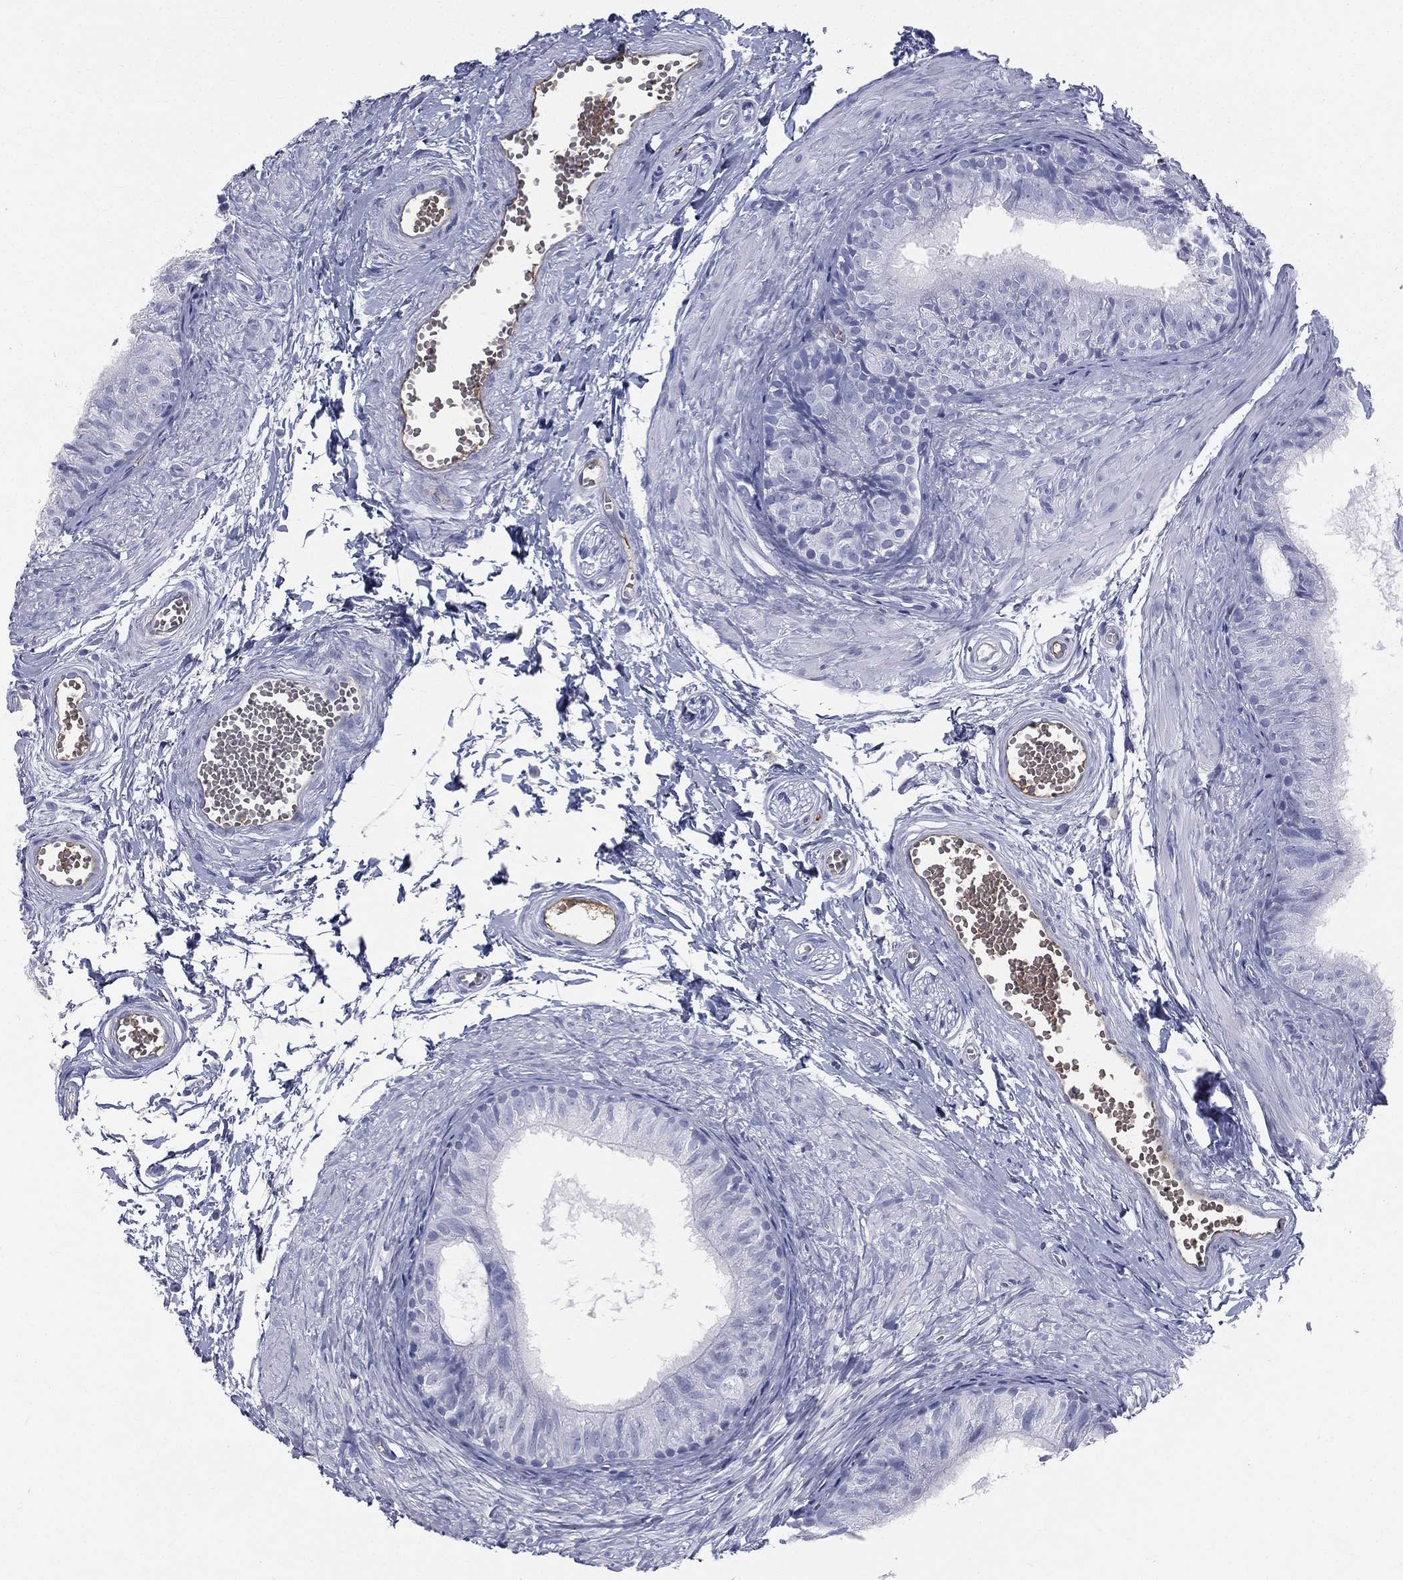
{"staining": {"intensity": "negative", "quantity": "none", "location": "none"}, "tissue": "epididymis", "cell_type": "Glandular cells", "image_type": "normal", "snomed": [{"axis": "morphology", "description": "Normal tissue, NOS"}, {"axis": "topography", "description": "Epididymis"}], "caption": "A high-resolution micrograph shows IHC staining of unremarkable epididymis, which exhibits no significant expression in glandular cells.", "gene": "HP", "patient": {"sex": "male", "age": 22}}